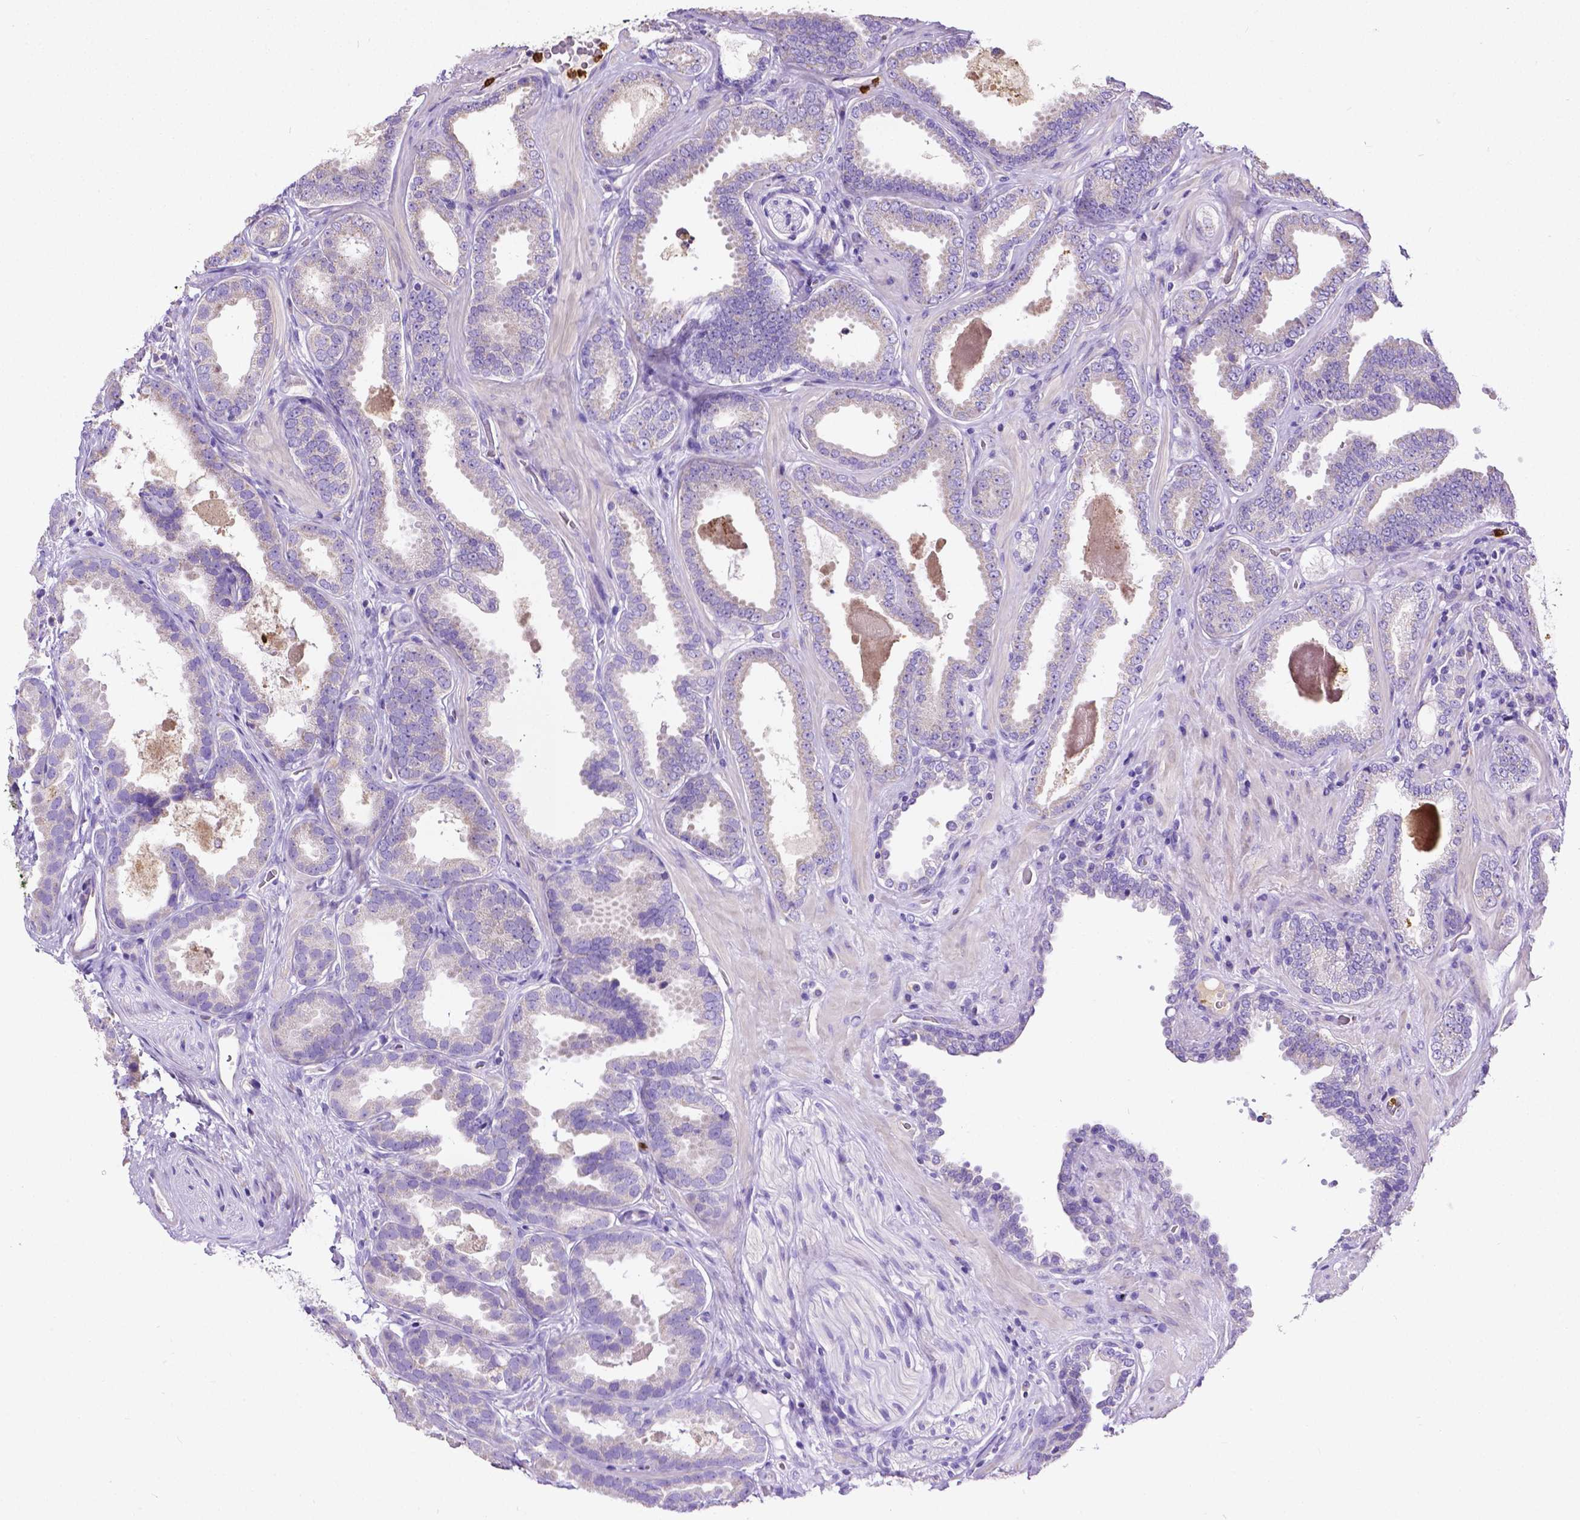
{"staining": {"intensity": "negative", "quantity": "none", "location": "none"}, "tissue": "prostate cancer", "cell_type": "Tumor cells", "image_type": "cancer", "snomed": [{"axis": "morphology", "description": "Adenocarcinoma, NOS"}, {"axis": "topography", "description": "Prostate"}], "caption": "IHC of human prostate cancer shows no expression in tumor cells.", "gene": "MMP9", "patient": {"sex": "male", "age": 64}}